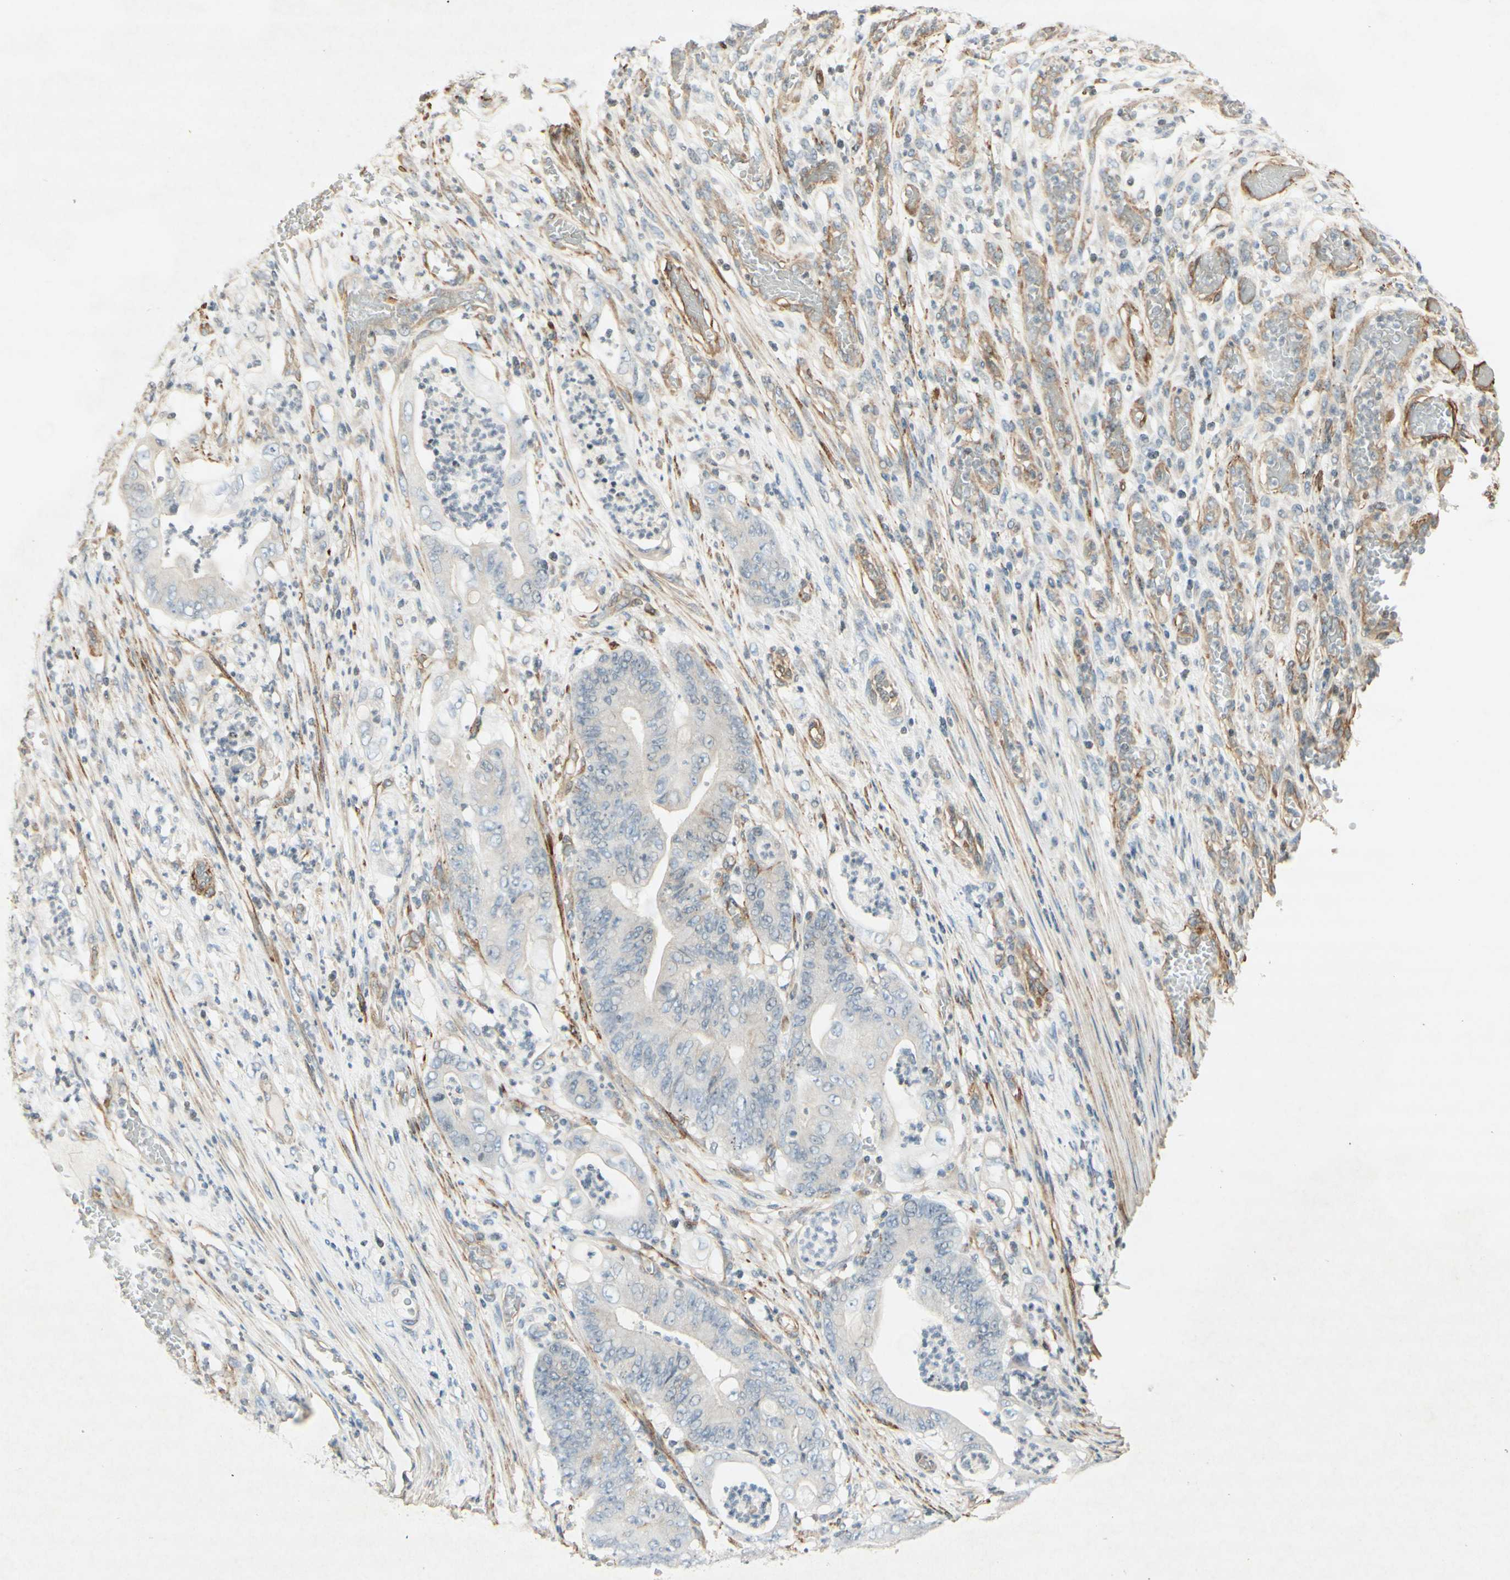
{"staining": {"intensity": "weak", "quantity": "<25%", "location": "cytoplasmic/membranous"}, "tissue": "stomach cancer", "cell_type": "Tumor cells", "image_type": "cancer", "snomed": [{"axis": "morphology", "description": "Adenocarcinoma, NOS"}, {"axis": "topography", "description": "Stomach"}], "caption": "Stomach adenocarcinoma stained for a protein using immunohistochemistry (IHC) displays no staining tumor cells.", "gene": "MAP1B", "patient": {"sex": "female", "age": 73}}